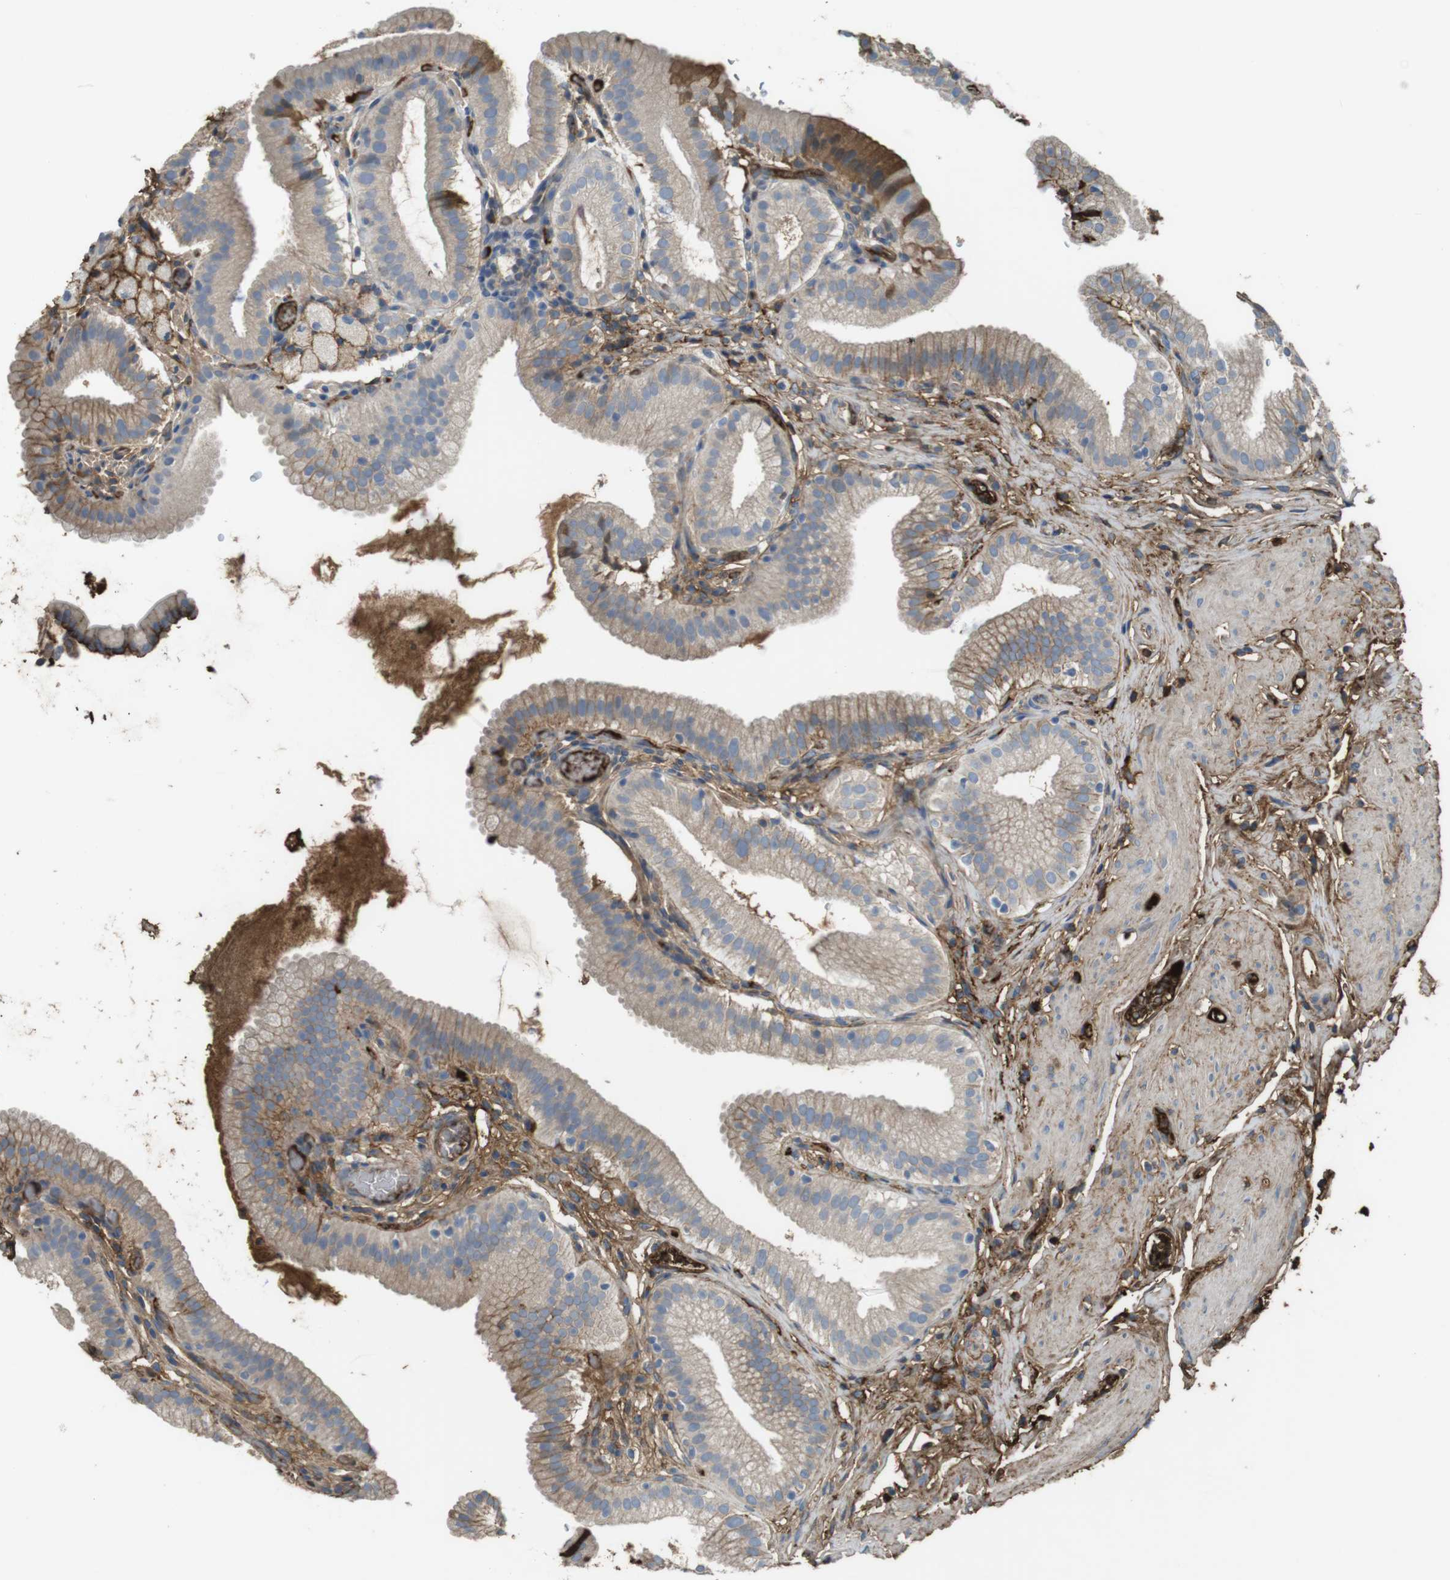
{"staining": {"intensity": "moderate", "quantity": "25%-75%", "location": "cytoplasmic/membranous"}, "tissue": "gallbladder", "cell_type": "Glandular cells", "image_type": "normal", "snomed": [{"axis": "morphology", "description": "Normal tissue, NOS"}, {"axis": "topography", "description": "Gallbladder"}], "caption": "Protein expression analysis of normal gallbladder demonstrates moderate cytoplasmic/membranous positivity in about 25%-75% of glandular cells. (DAB (3,3'-diaminobenzidine) IHC, brown staining for protein, blue staining for nuclei).", "gene": "LTBP4", "patient": {"sex": "male", "age": 54}}